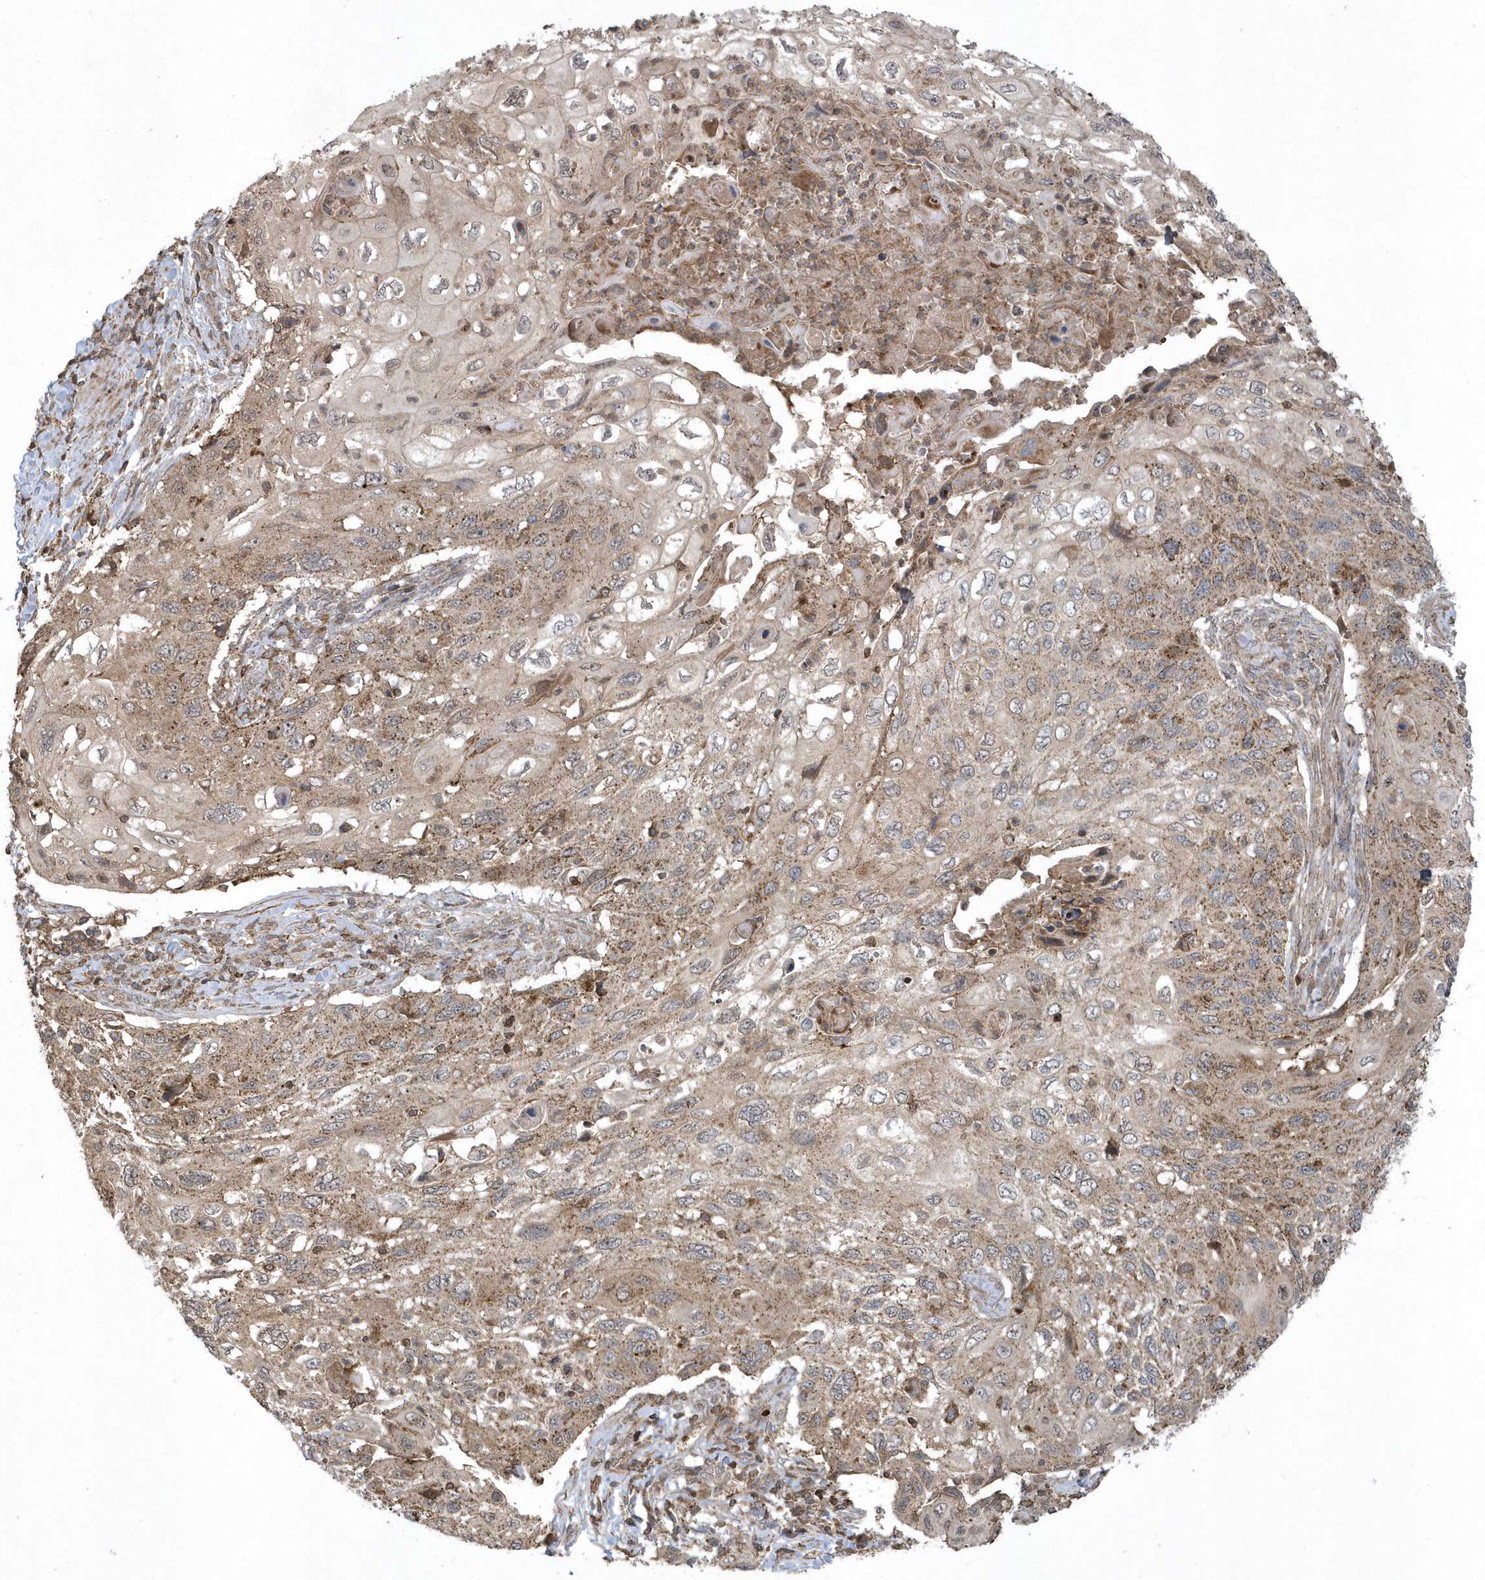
{"staining": {"intensity": "moderate", "quantity": ">75%", "location": "cytoplasmic/membranous"}, "tissue": "cervical cancer", "cell_type": "Tumor cells", "image_type": "cancer", "snomed": [{"axis": "morphology", "description": "Squamous cell carcinoma, NOS"}, {"axis": "topography", "description": "Cervix"}], "caption": "Immunohistochemistry (IHC) (DAB (3,3'-diaminobenzidine)) staining of human cervical squamous cell carcinoma exhibits moderate cytoplasmic/membranous protein expression in approximately >75% of tumor cells. Using DAB (brown) and hematoxylin (blue) stains, captured at high magnification using brightfield microscopy.", "gene": "STAMBP", "patient": {"sex": "female", "age": 70}}